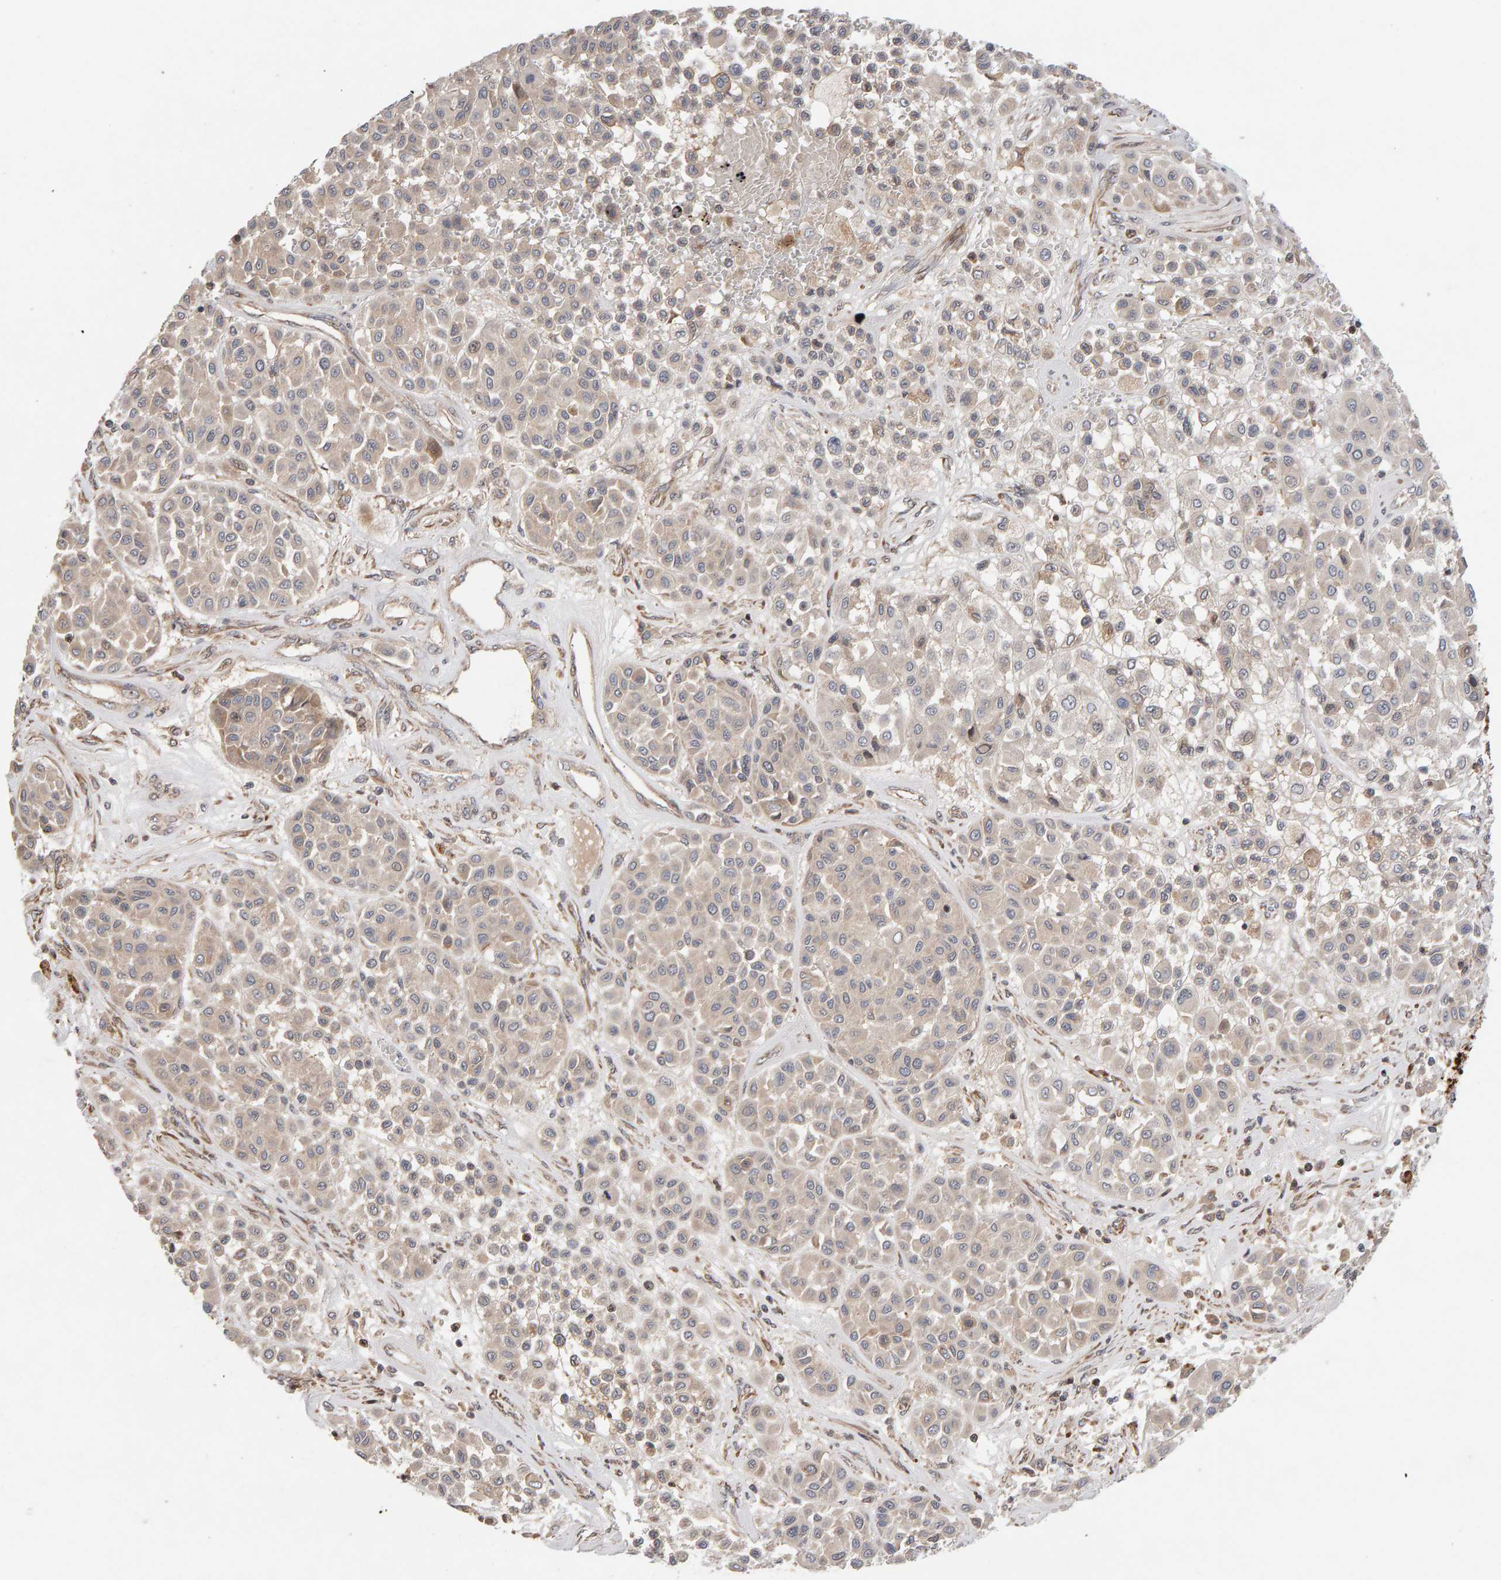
{"staining": {"intensity": "weak", "quantity": "<25%", "location": "cytoplasmic/membranous"}, "tissue": "melanoma", "cell_type": "Tumor cells", "image_type": "cancer", "snomed": [{"axis": "morphology", "description": "Malignant melanoma, Metastatic site"}, {"axis": "topography", "description": "Soft tissue"}], "caption": "A histopathology image of malignant melanoma (metastatic site) stained for a protein demonstrates no brown staining in tumor cells. The staining is performed using DAB brown chromogen with nuclei counter-stained in using hematoxylin.", "gene": "LZTS1", "patient": {"sex": "male", "age": 41}}